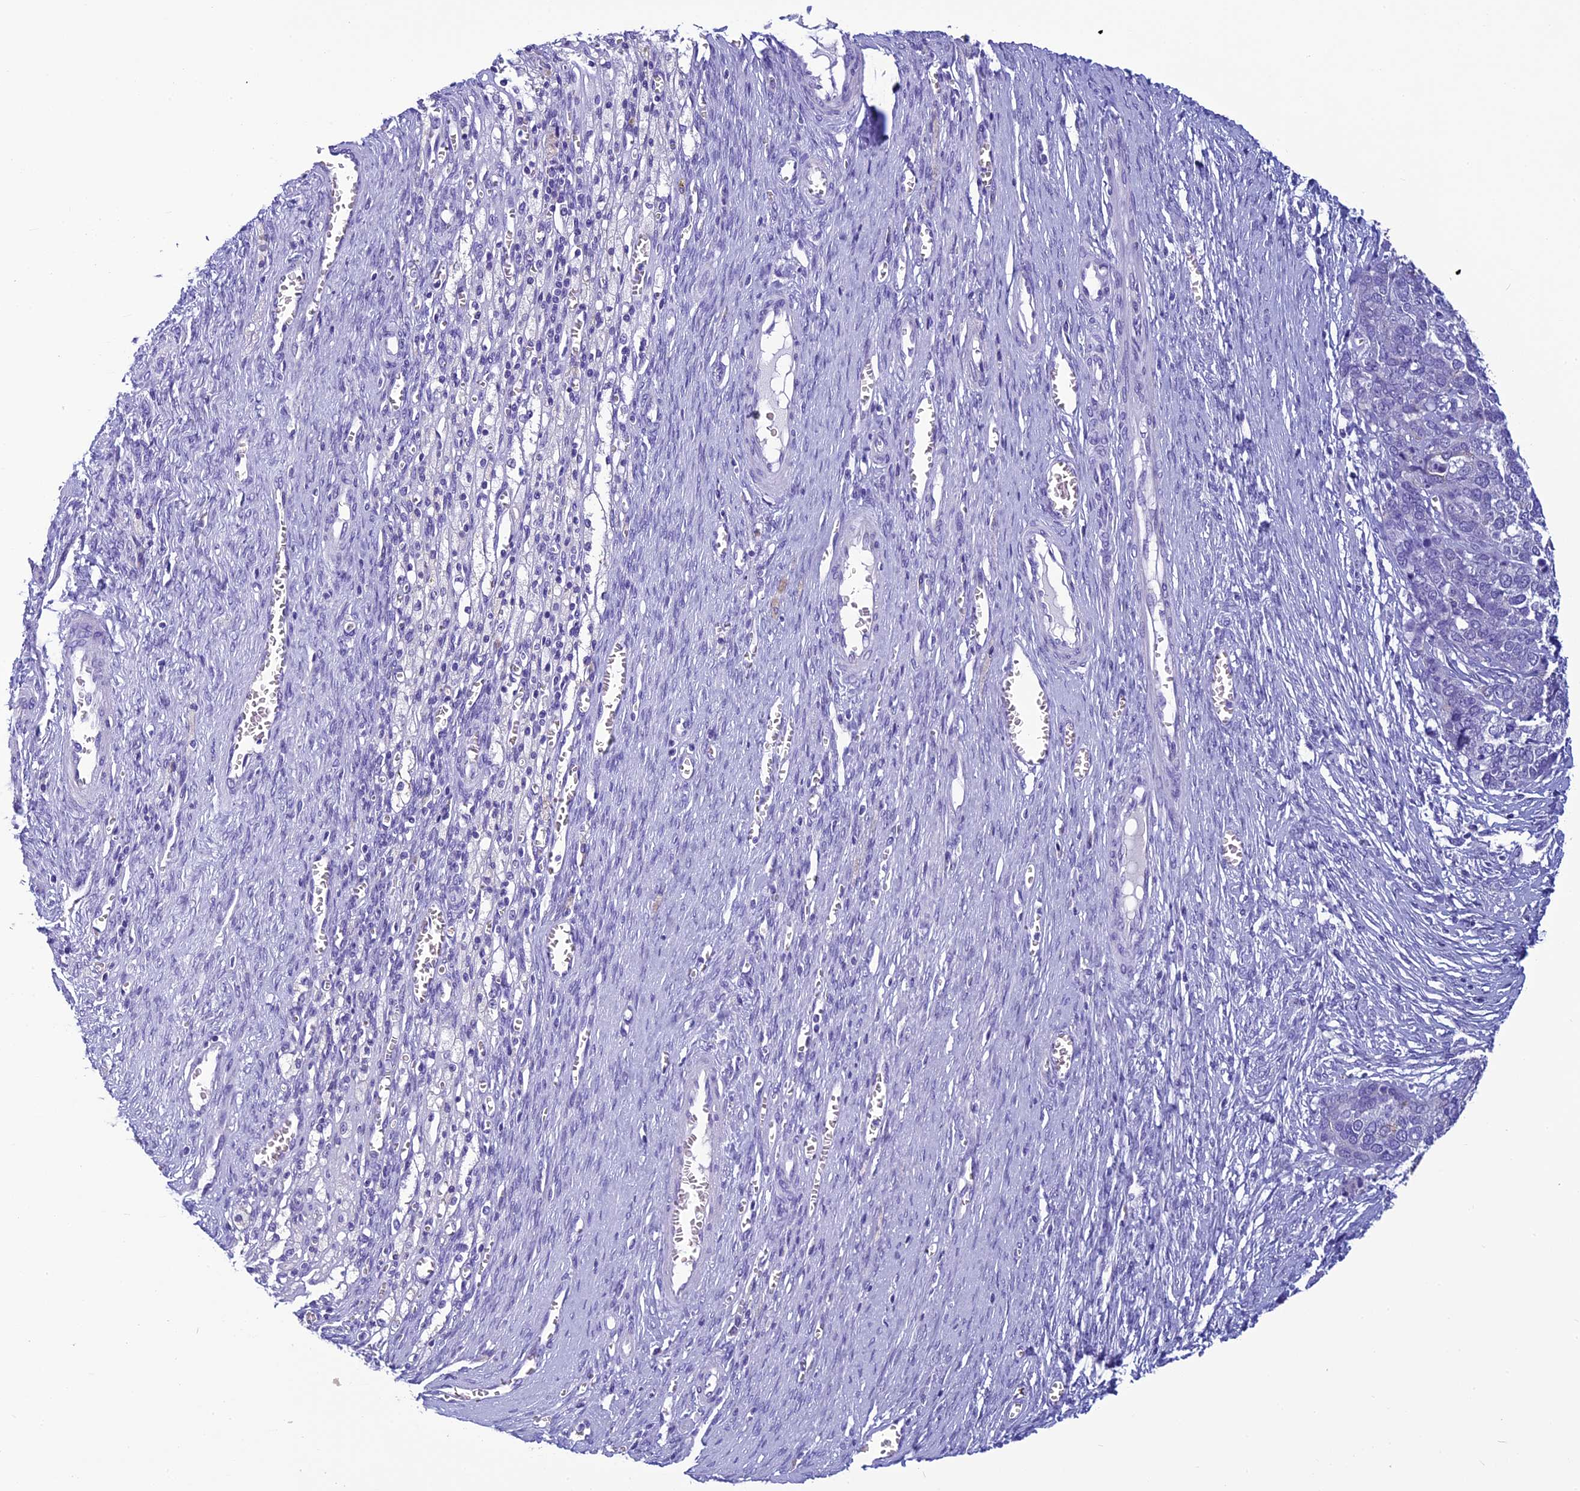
{"staining": {"intensity": "negative", "quantity": "none", "location": "none"}, "tissue": "ovarian cancer", "cell_type": "Tumor cells", "image_type": "cancer", "snomed": [{"axis": "morphology", "description": "Cystadenocarcinoma, serous, NOS"}, {"axis": "topography", "description": "Ovary"}], "caption": "Tumor cells are negative for protein expression in human ovarian serous cystadenocarcinoma.", "gene": "SCEL", "patient": {"sex": "female", "age": 44}}